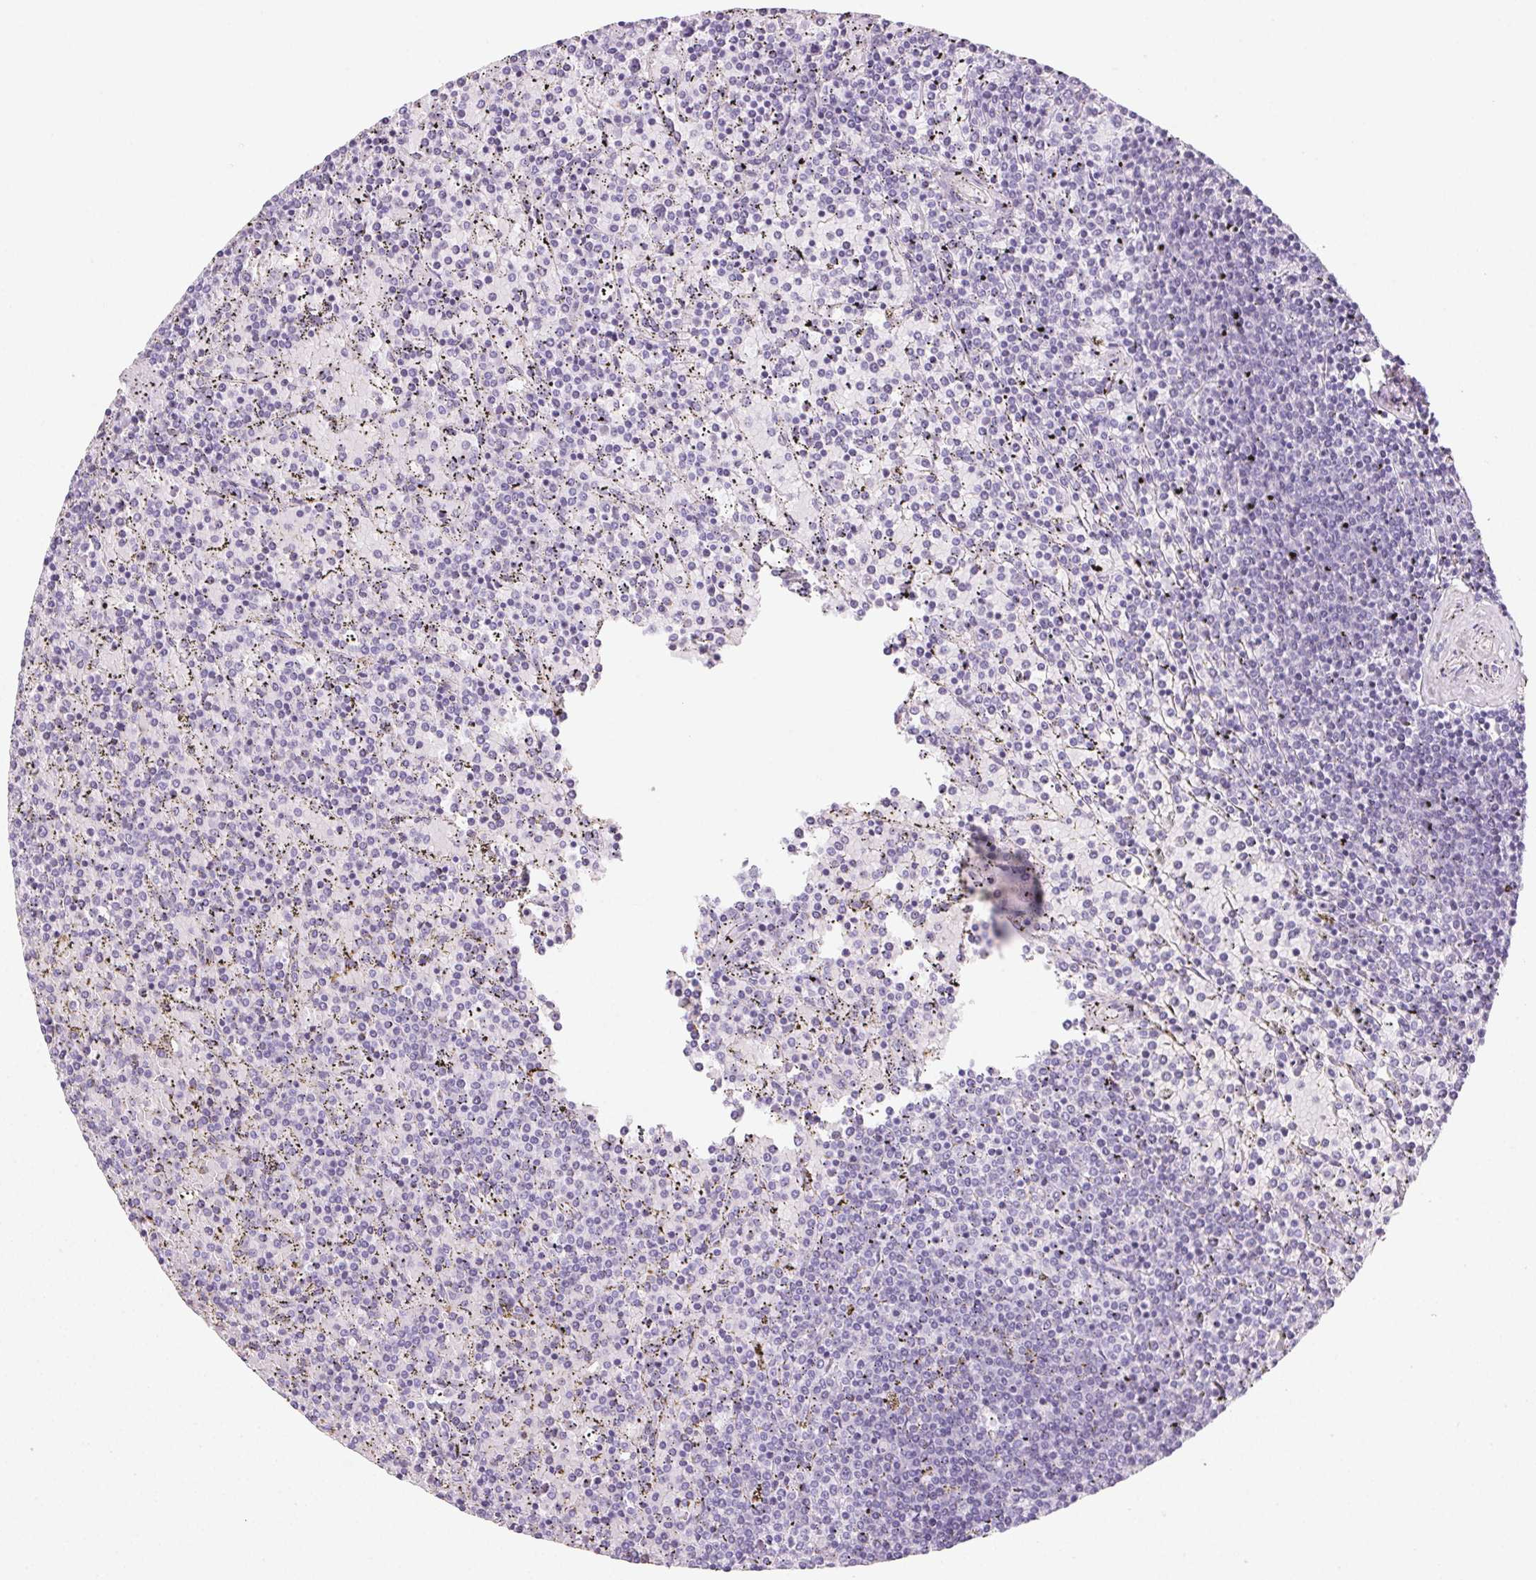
{"staining": {"intensity": "negative", "quantity": "none", "location": "none"}, "tissue": "lymphoma", "cell_type": "Tumor cells", "image_type": "cancer", "snomed": [{"axis": "morphology", "description": "Malignant lymphoma, non-Hodgkin's type, Low grade"}, {"axis": "topography", "description": "Spleen"}], "caption": "There is no significant staining in tumor cells of lymphoma.", "gene": "PRSS3", "patient": {"sex": "female", "age": 77}}